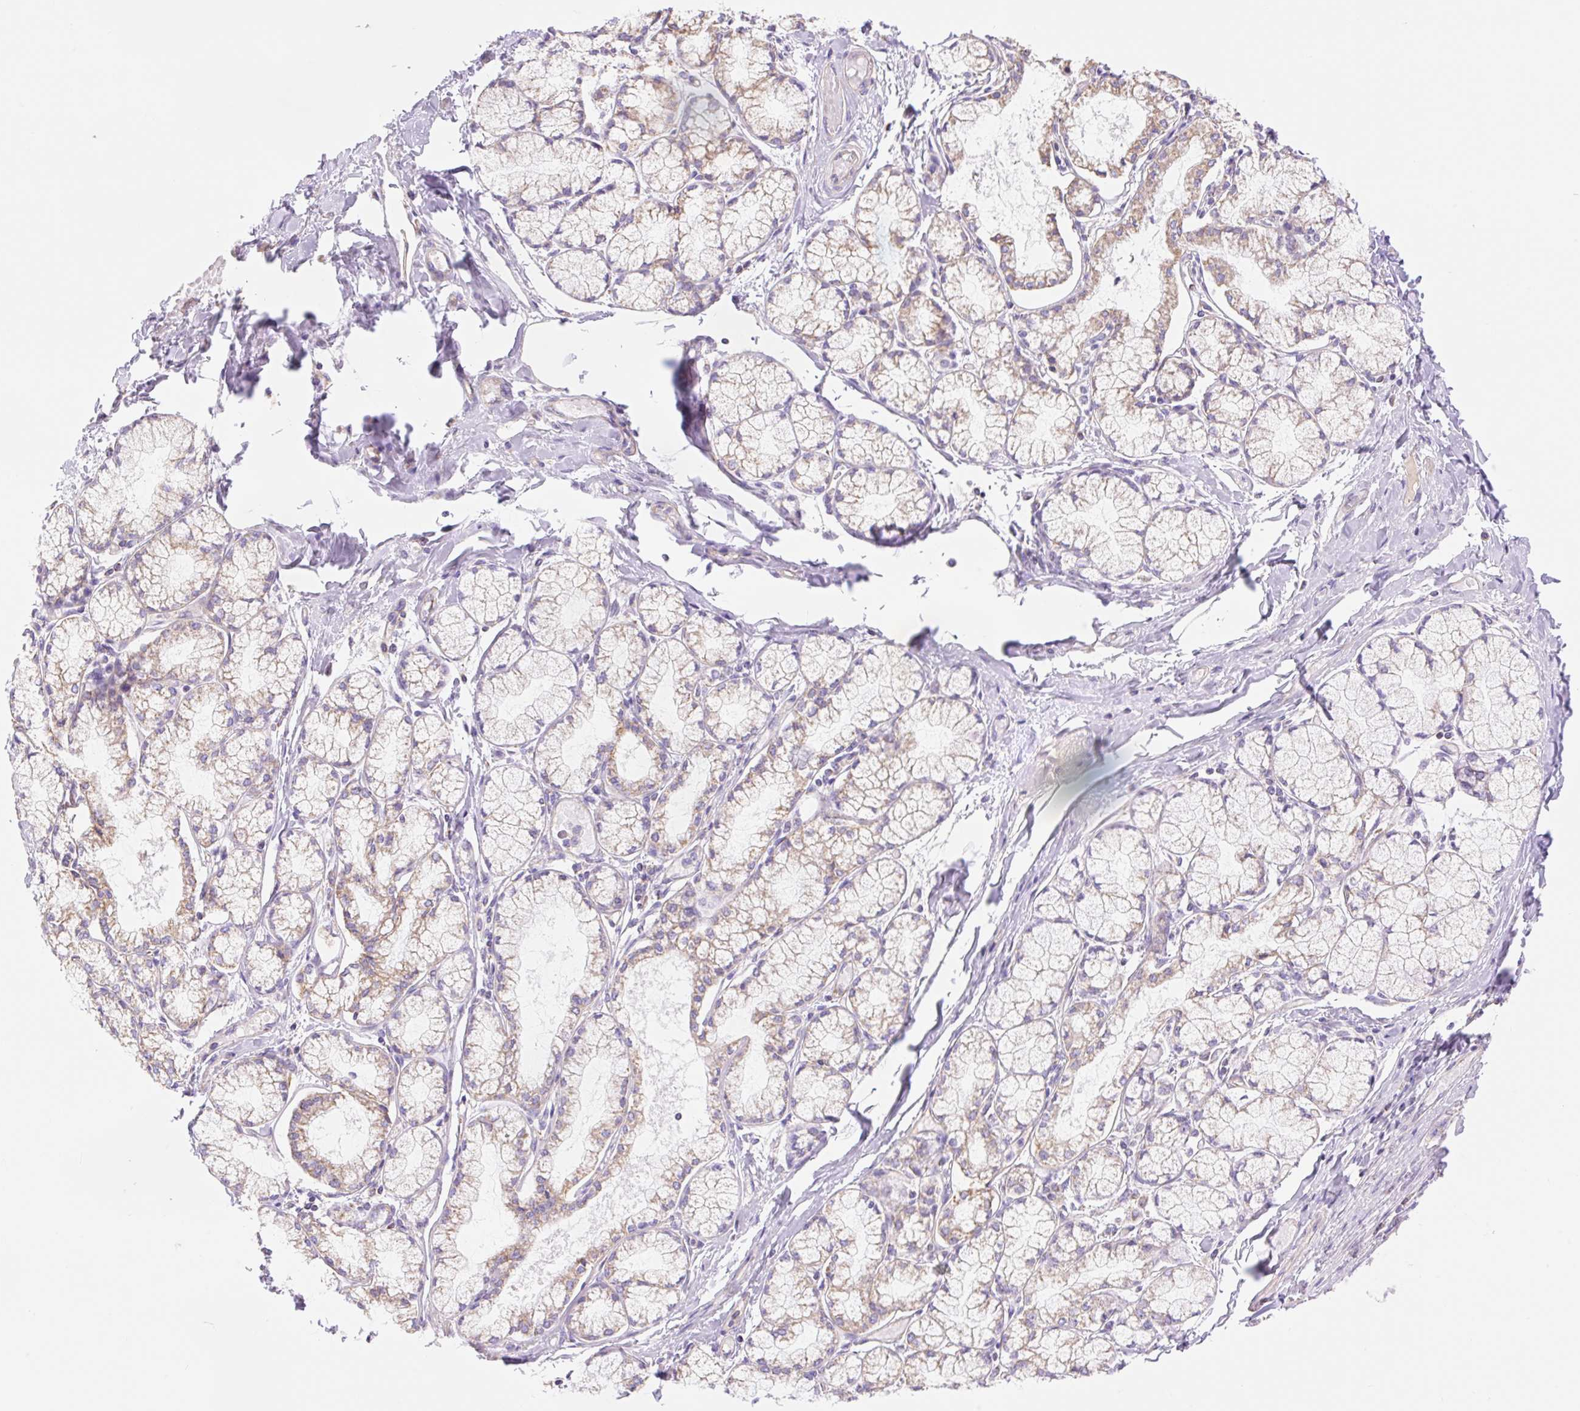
{"staining": {"intensity": "weak", "quantity": "25%-75%", "location": "cytoplasmic/membranous"}, "tissue": "pancreatic cancer", "cell_type": "Tumor cells", "image_type": "cancer", "snomed": [{"axis": "morphology", "description": "Adenocarcinoma, NOS"}, {"axis": "topography", "description": "Pancreas"}], "caption": "A micrograph of pancreatic cancer stained for a protein exhibits weak cytoplasmic/membranous brown staining in tumor cells.", "gene": "ESAM", "patient": {"sex": "female", "age": 50}}